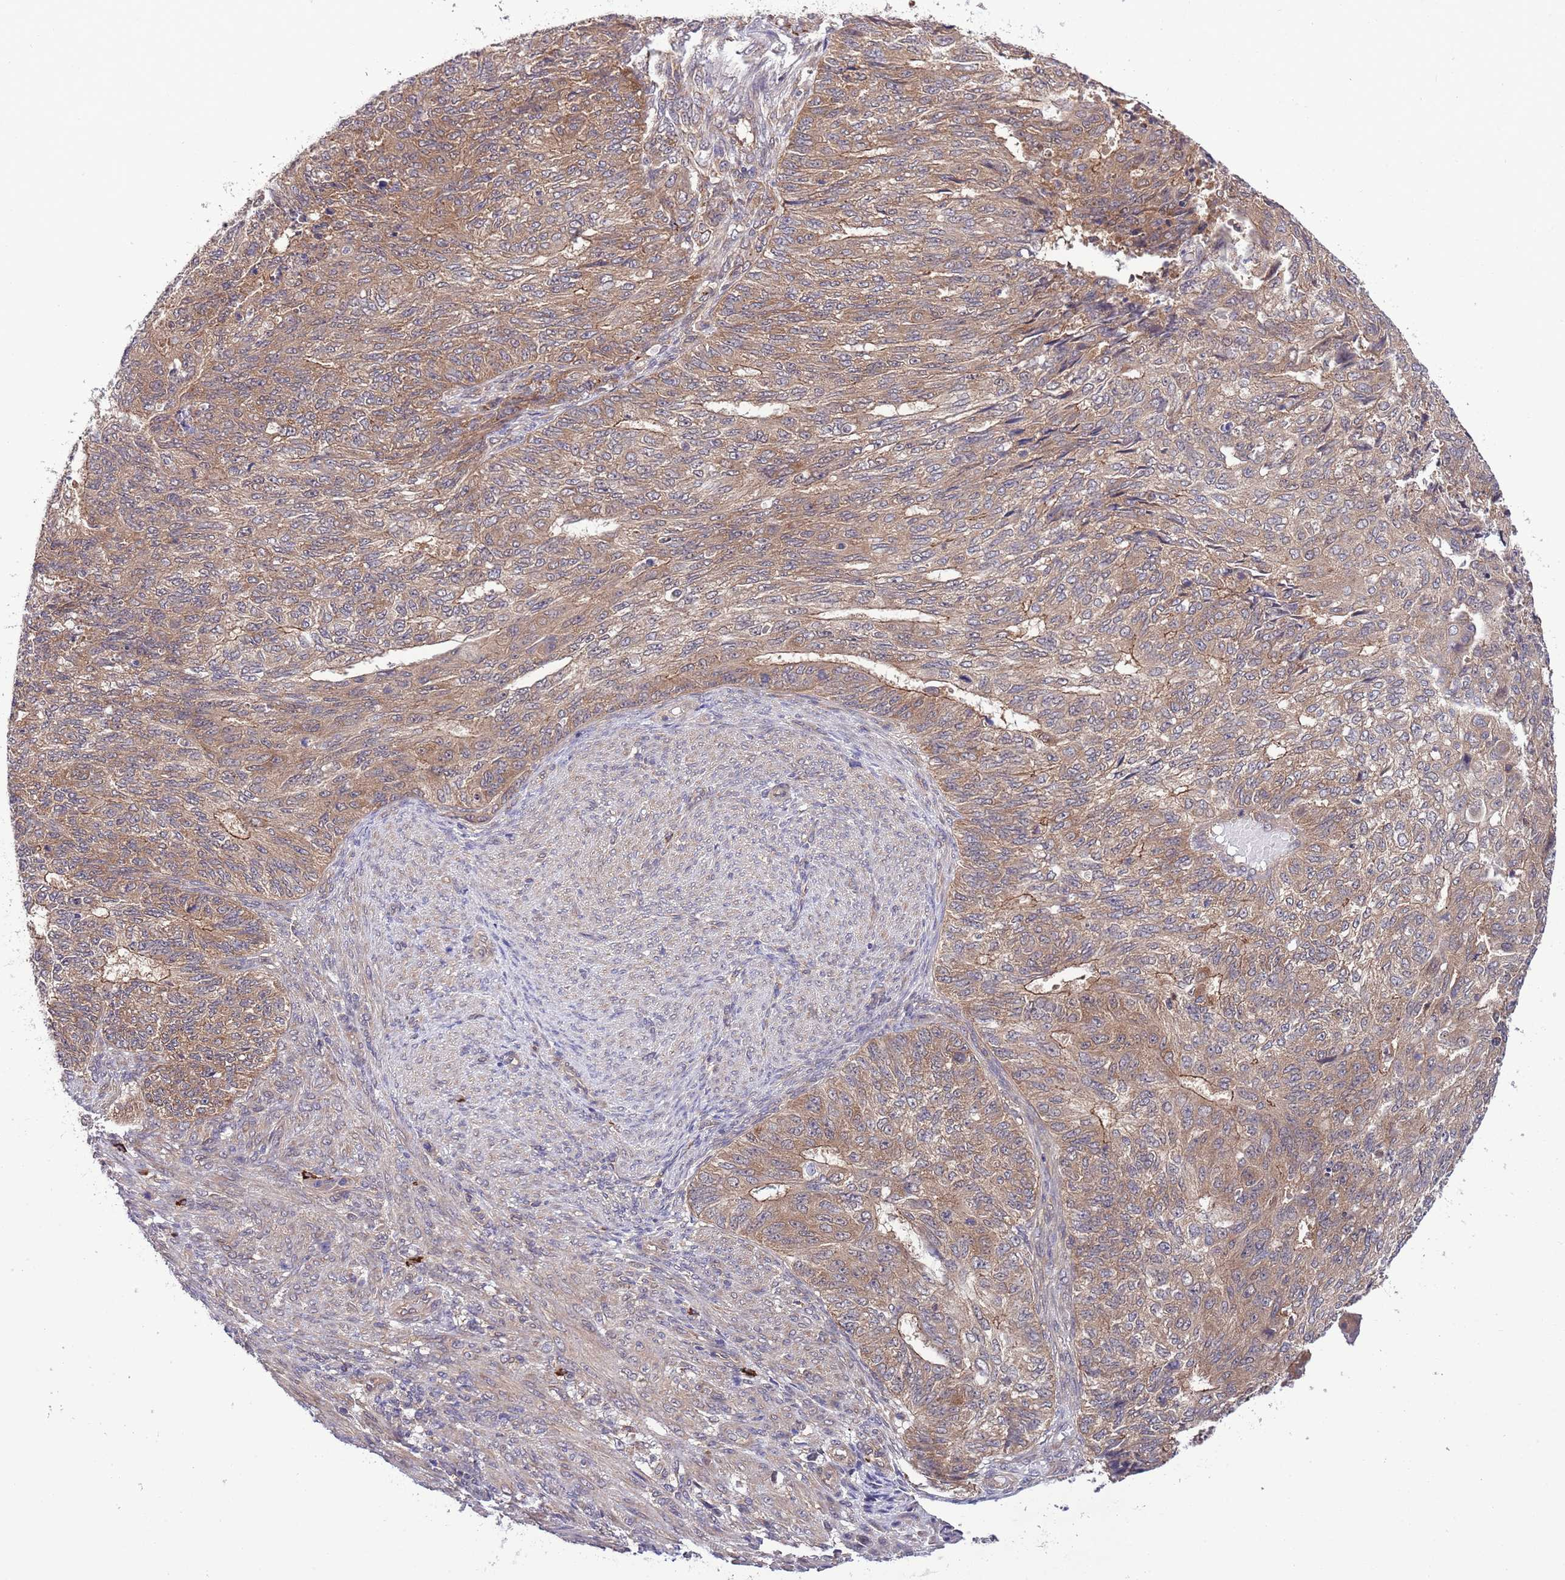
{"staining": {"intensity": "moderate", "quantity": ">75%", "location": "cytoplasmic/membranous"}, "tissue": "endometrial cancer", "cell_type": "Tumor cells", "image_type": "cancer", "snomed": [{"axis": "morphology", "description": "Adenocarcinoma, NOS"}, {"axis": "topography", "description": "Endometrium"}], "caption": "Endometrial cancer (adenocarcinoma) was stained to show a protein in brown. There is medium levels of moderate cytoplasmic/membranous positivity in approximately >75% of tumor cells.", "gene": "DONSON", "patient": {"sex": "female", "age": 32}}